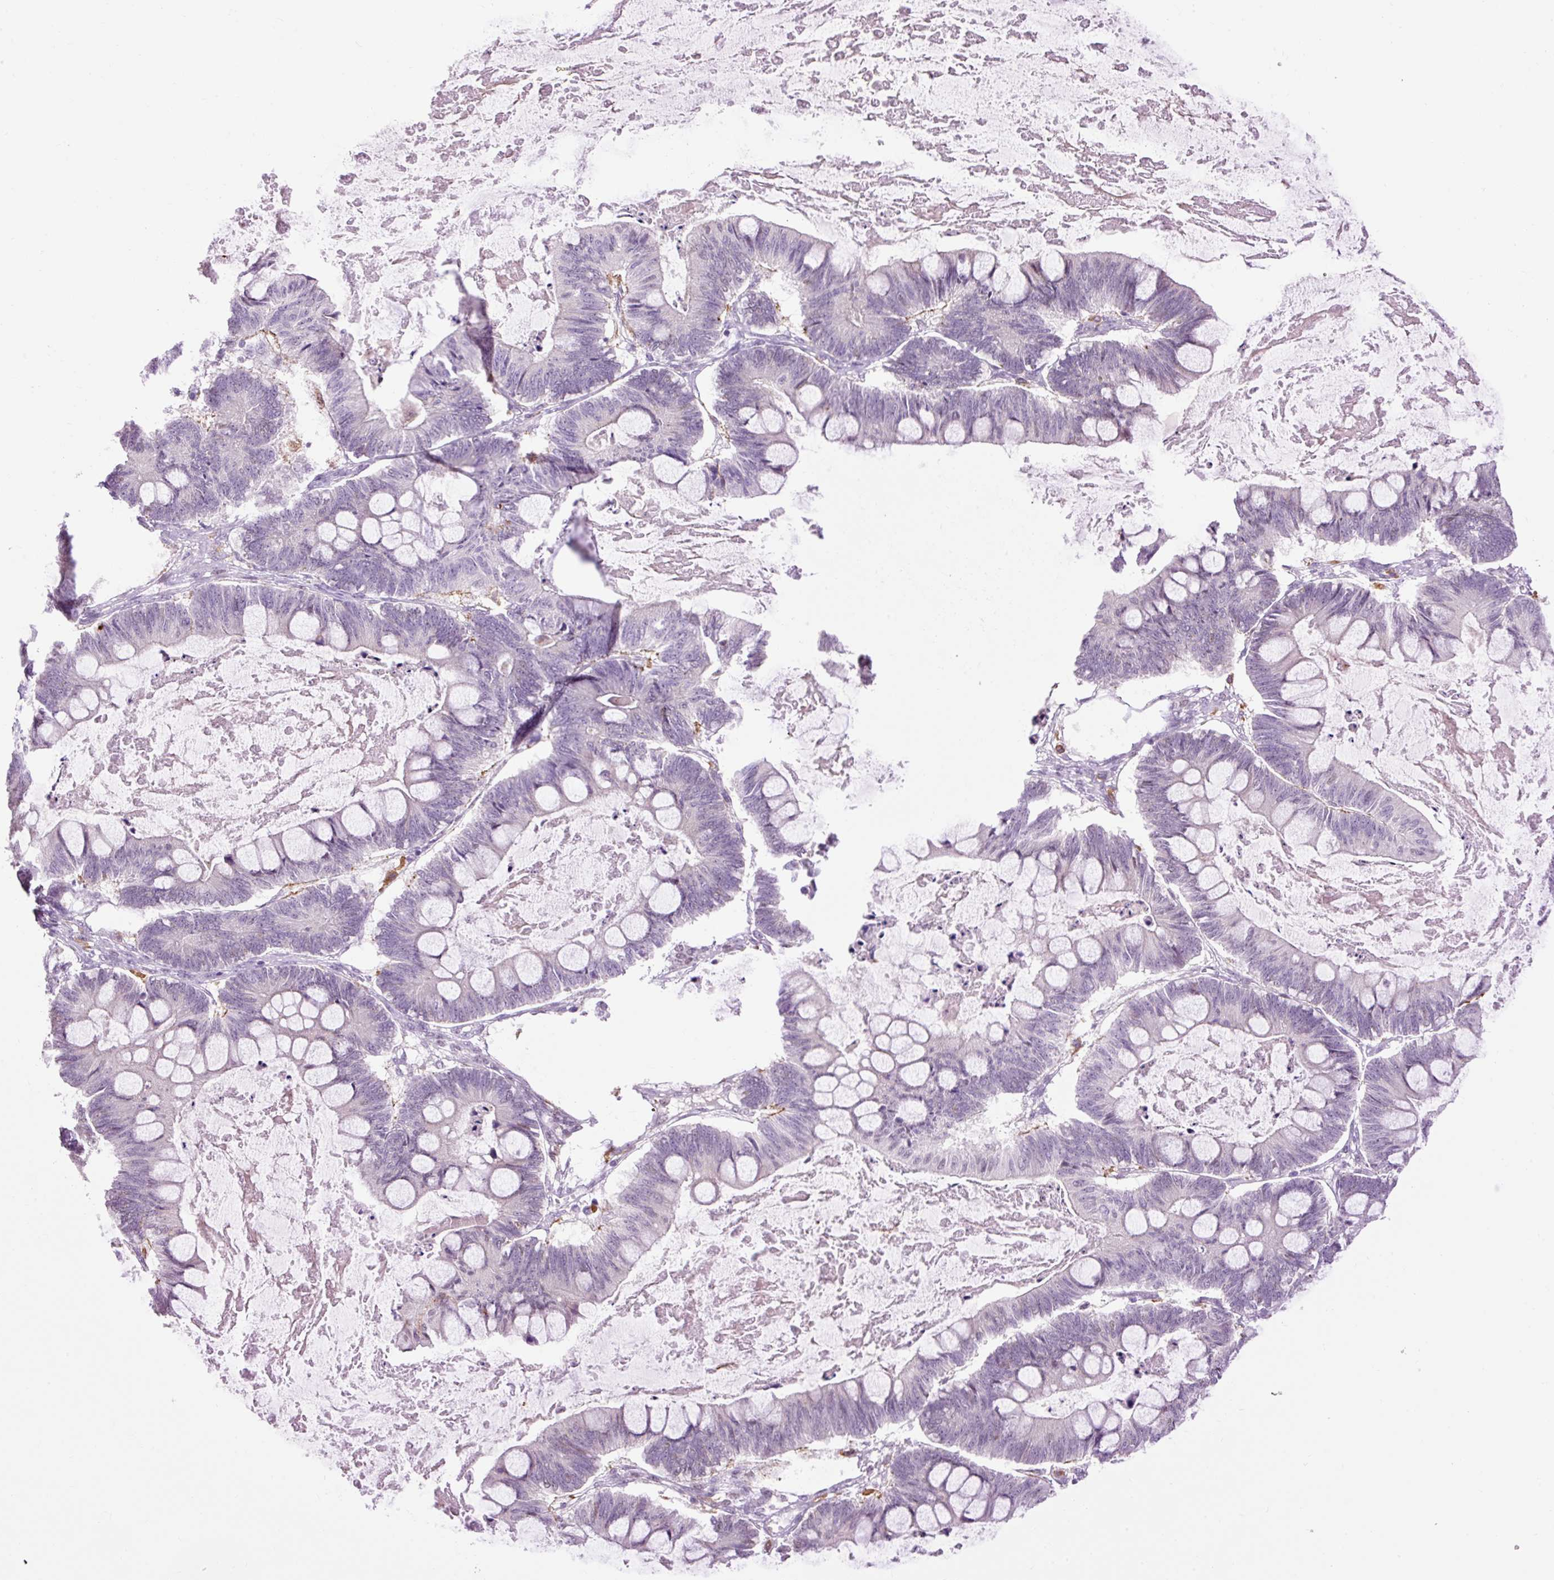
{"staining": {"intensity": "negative", "quantity": "none", "location": "none"}, "tissue": "ovarian cancer", "cell_type": "Tumor cells", "image_type": "cancer", "snomed": [{"axis": "morphology", "description": "Cystadenocarcinoma, mucinous, NOS"}, {"axis": "topography", "description": "Ovary"}], "caption": "Ovarian cancer was stained to show a protein in brown. There is no significant positivity in tumor cells.", "gene": "LY86", "patient": {"sex": "female", "age": 61}}